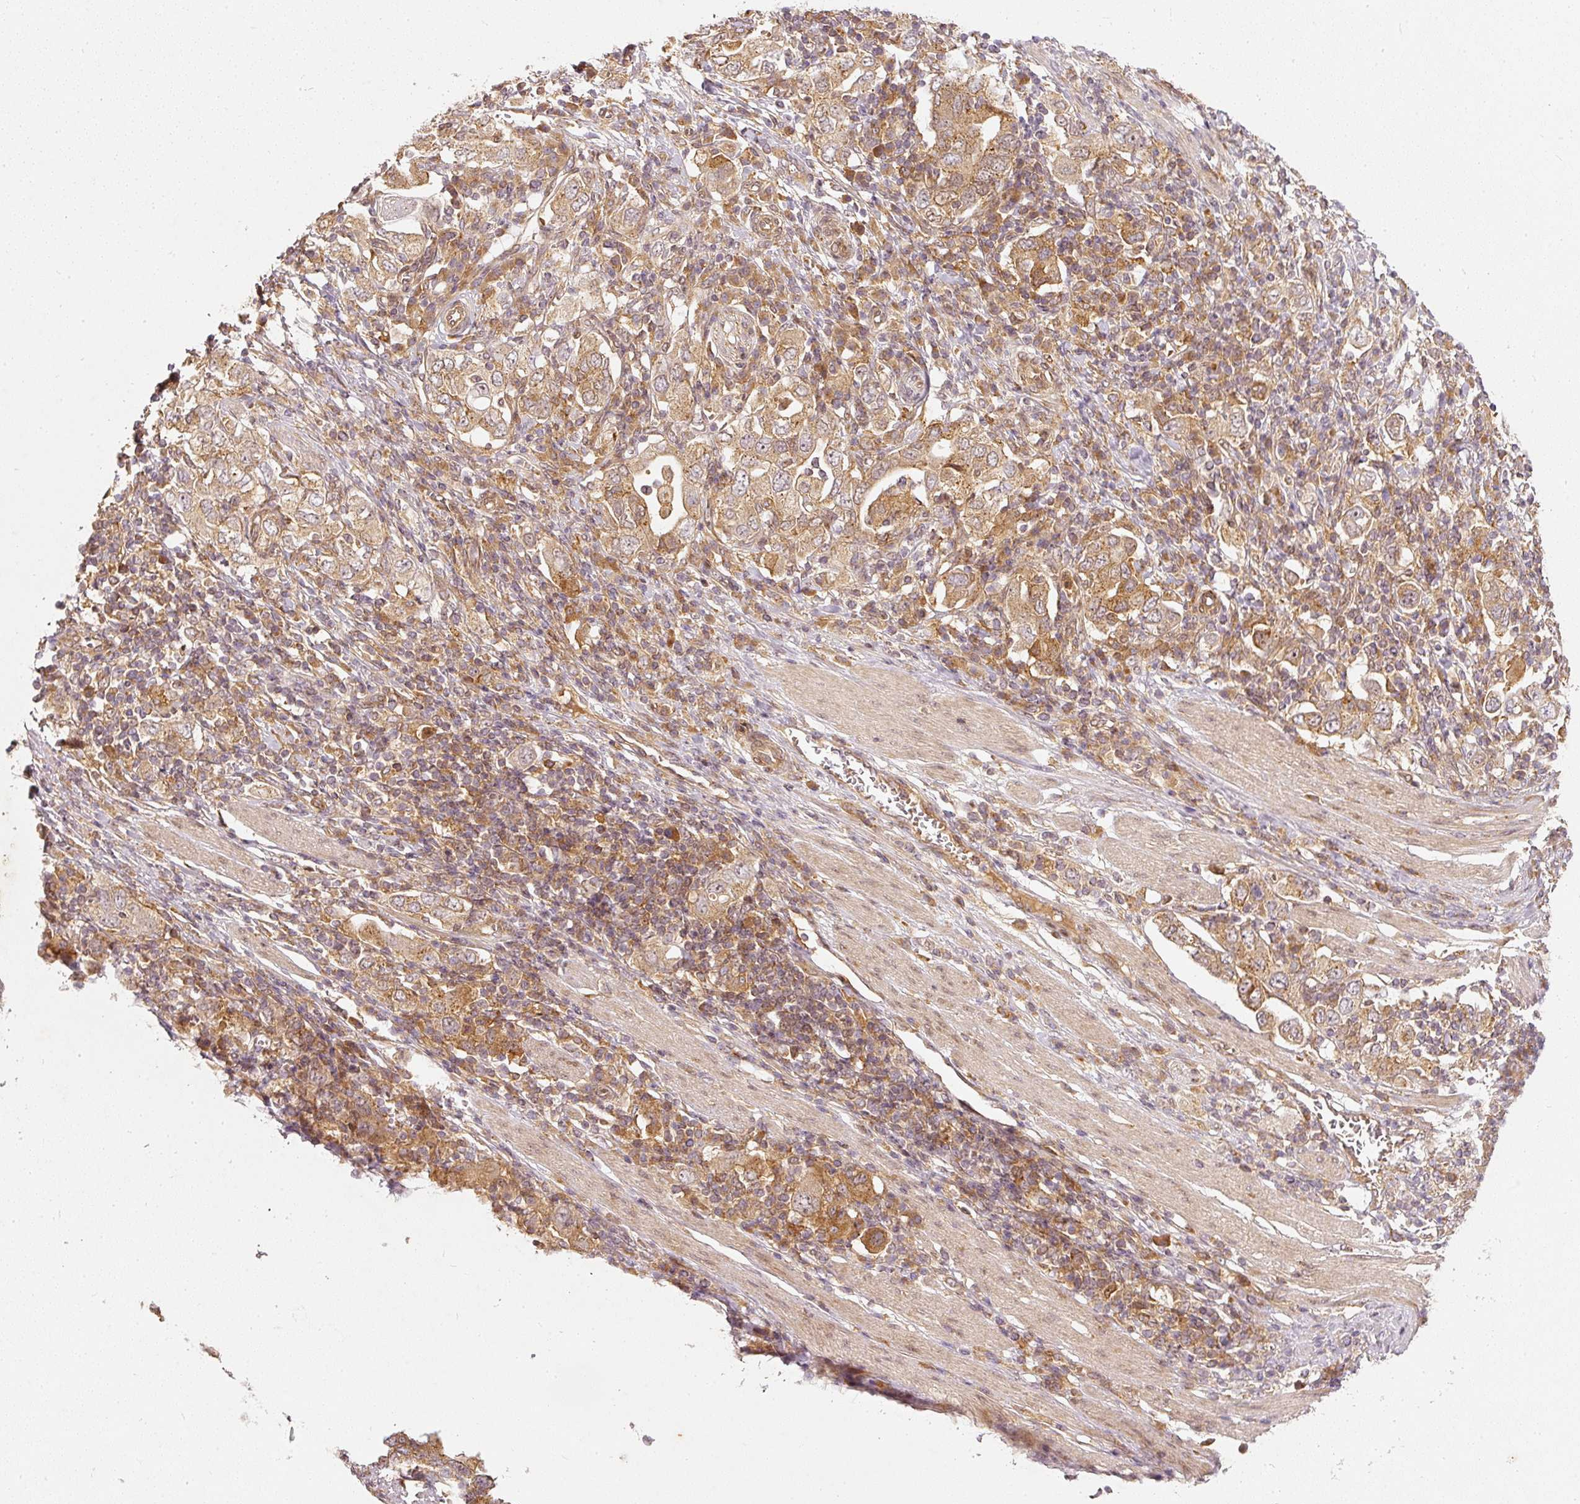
{"staining": {"intensity": "moderate", "quantity": ">75%", "location": "cytoplasmic/membranous"}, "tissue": "stomach cancer", "cell_type": "Tumor cells", "image_type": "cancer", "snomed": [{"axis": "morphology", "description": "Adenocarcinoma, NOS"}, {"axis": "topography", "description": "Stomach, upper"}, {"axis": "topography", "description": "Stomach"}], "caption": "Immunohistochemical staining of stomach cancer (adenocarcinoma) exhibits moderate cytoplasmic/membranous protein staining in approximately >75% of tumor cells. The protein of interest is stained brown, and the nuclei are stained in blue (DAB (3,3'-diaminobenzidine) IHC with brightfield microscopy, high magnification).", "gene": "ZNF580", "patient": {"sex": "male", "age": 62}}